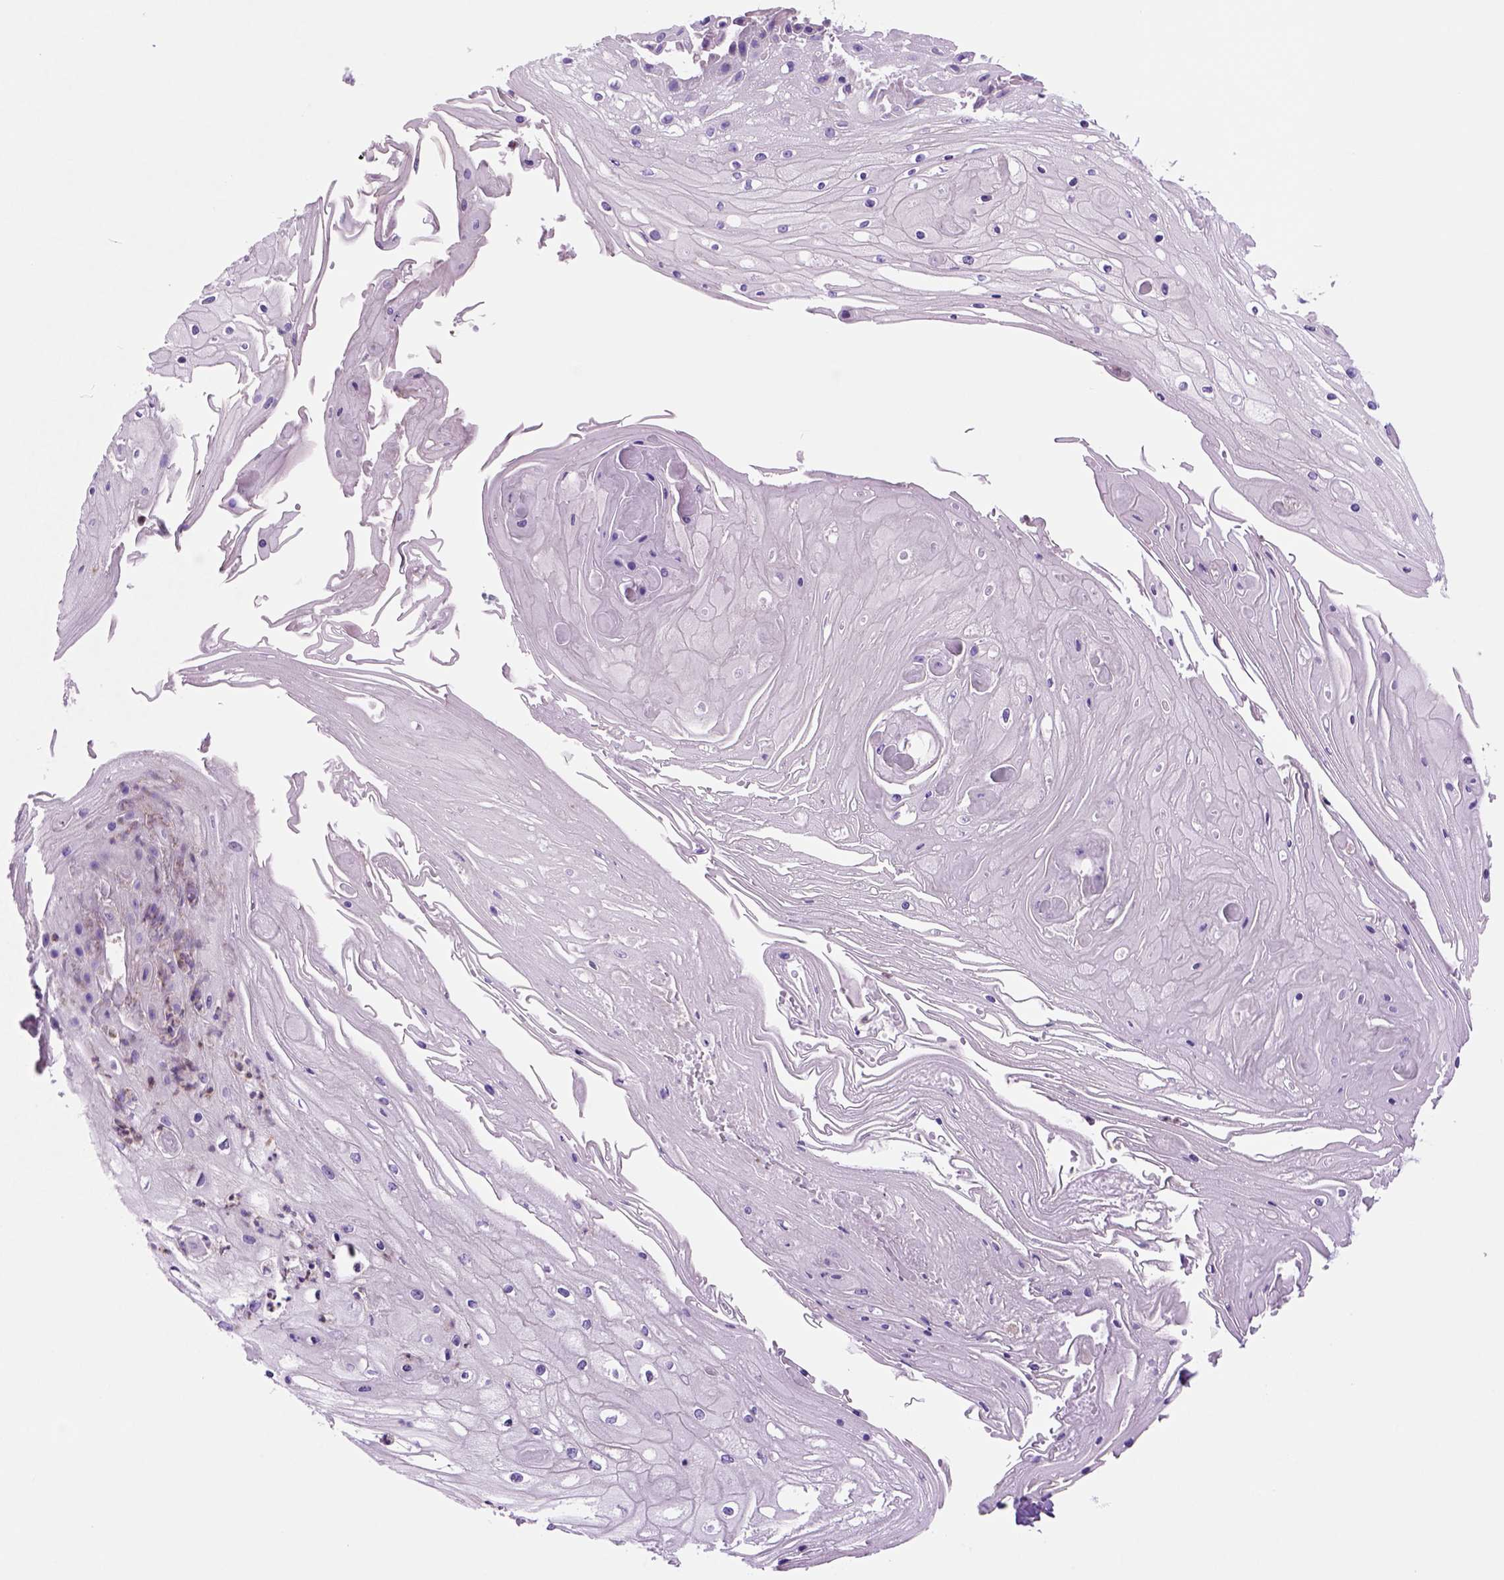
{"staining": {"intensity": "negative", "quantity": "none", "location": "none"}, "tissue": "skin cancer", "cell_type": "Tumor cells", "image_type": "cancer", "snomed": [{"axis": "morphology", "description": "Squamous cell carcinoma, NOS"}, {"axis": "topography", "description": "Skin"}], "caption": "This is an immunohistochemistry (IHC) photomicrograph of human squamous cell carcinoma (skin). There is no expression in tumor cells.", "gene": "PIAS3", "patient": {"sex": "male", "age": 70}}